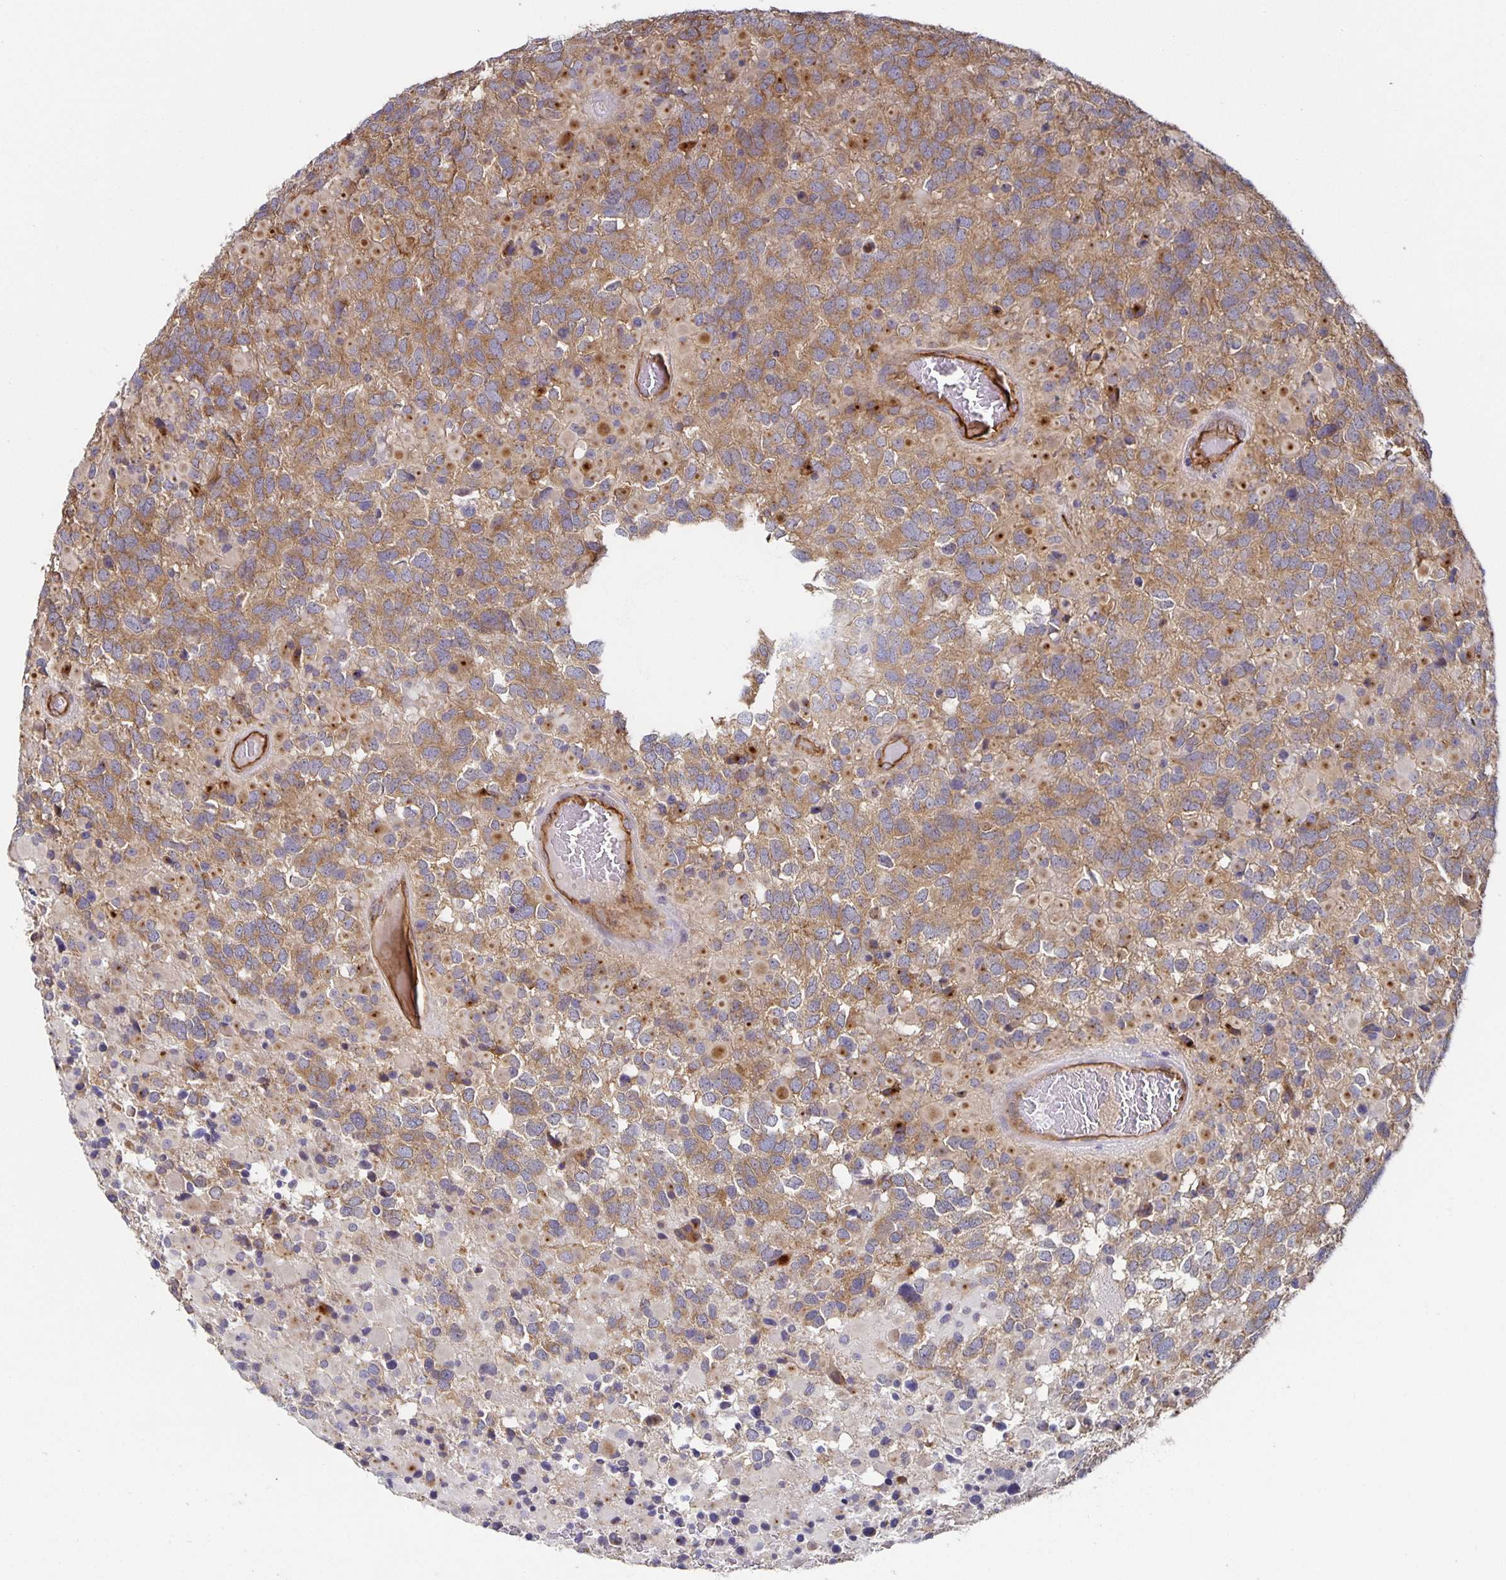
{"staining": {"intensity": "moderate", "quantity": "25%-75%", "location": "cytoplasmic/membranous"}, "tissue": "glioma", "cell_type": "Tumor cells", "image_type": "cancer", "snomed": [{"axis": "morphology", "description": "Glioma, malignant, High grade"}, {"axis": "topography", "description": "Brain"}], "caption": "DAB (3,3'-diaminobenzidine) immunohistochemical staining of human malignant glioma (high-grade) exhibits moderate cytoplasmic/membranous protein positivity in about 25%-75% of tumor cells.", "gene": "PODXL", "patient": {"sex": "female", "age": 40}}